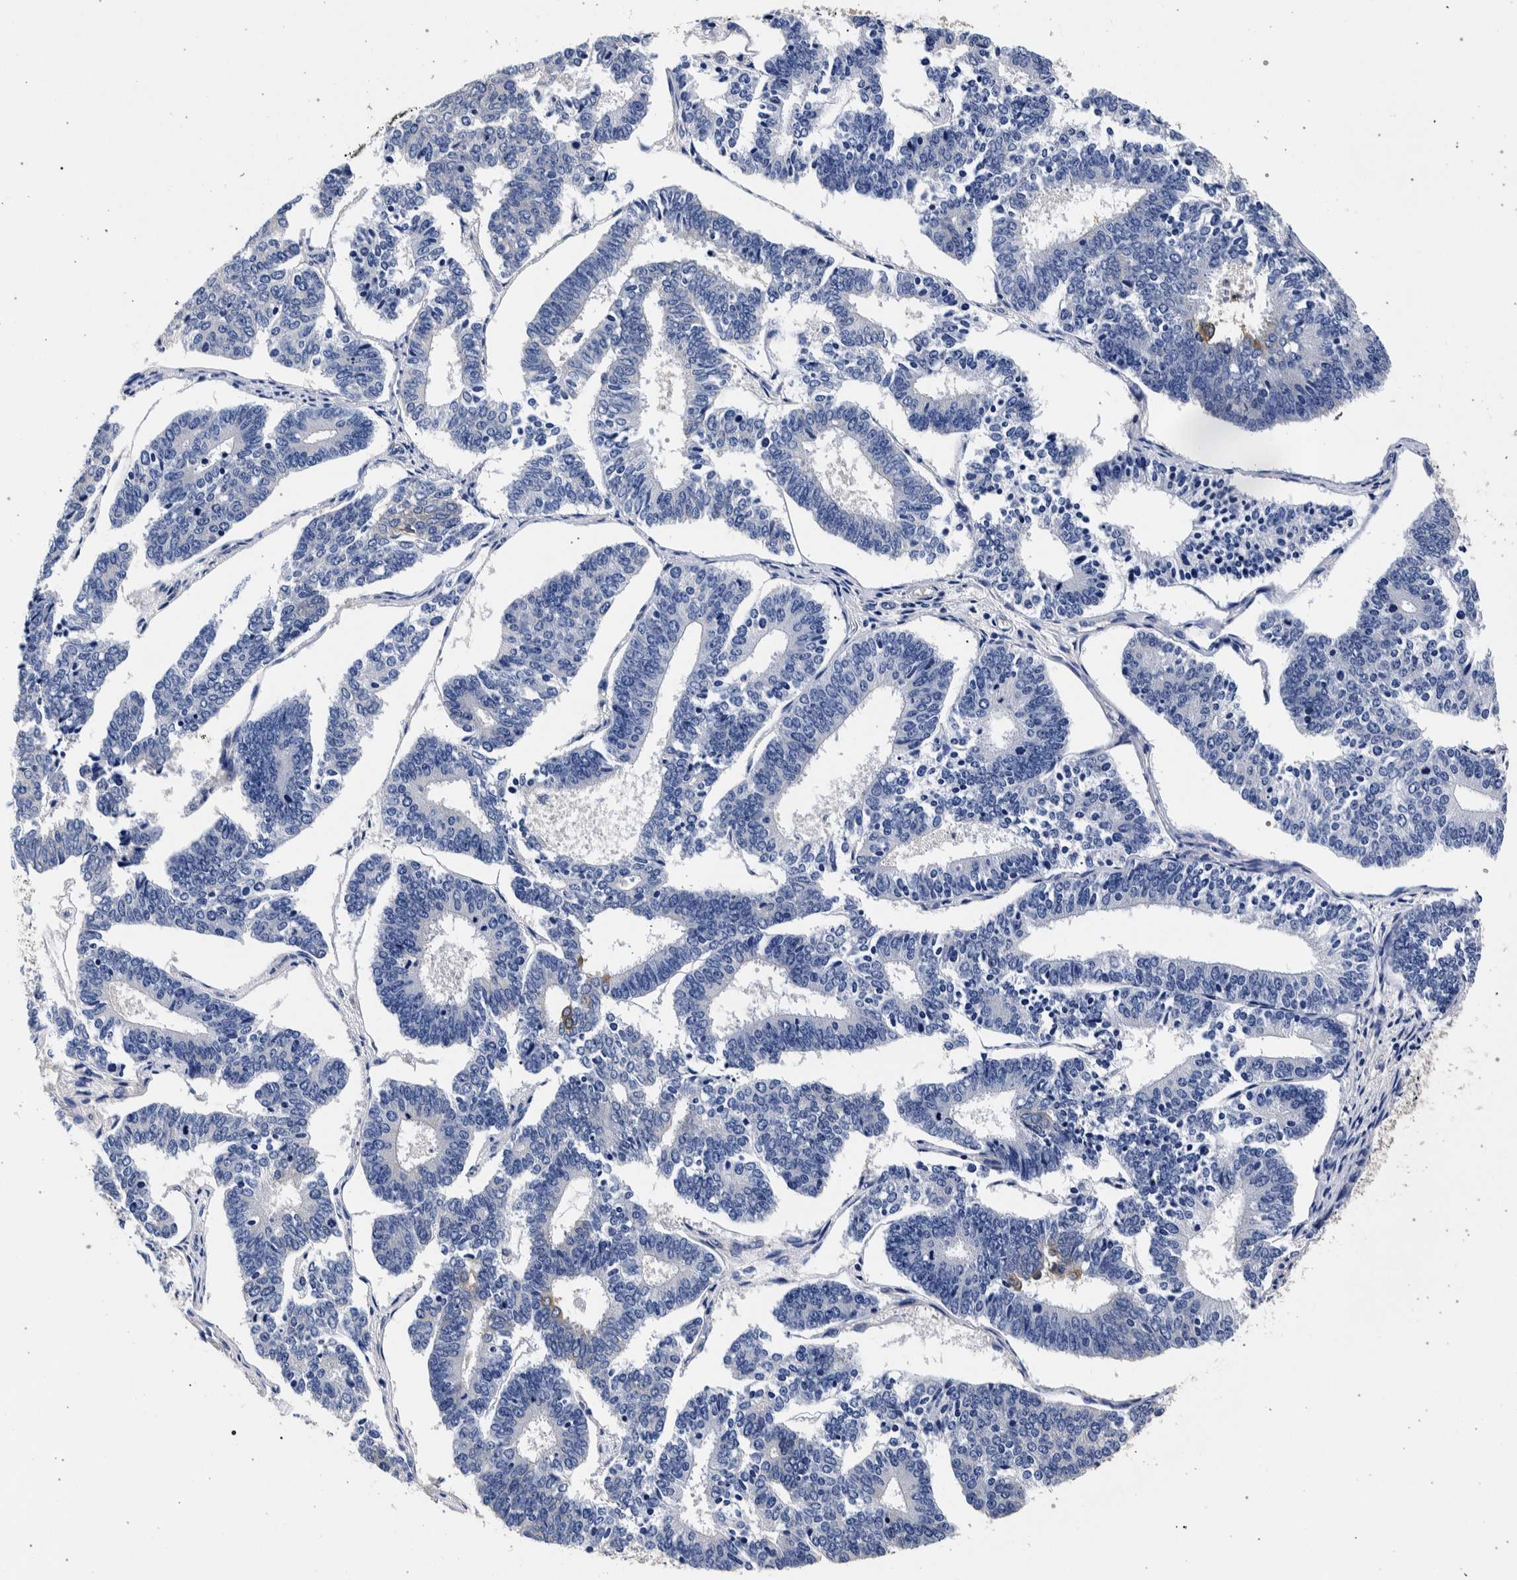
{"staining": {"intensity": "negative", "quantity": "none", "location": "none"}, "tissue": "endometrial cancer", "cell_type": "Tumor cells", "image_type": "cancer", "snomed": [{"axis": "morphology", "description": "Adenocarcinoma, NOS"}, {"axis": "topography", "description": "Endometrium"}], "caption": "Immunohistochemical staining of endometrial adenocarcinoma reveals no significant staining in tumor cells.", "gene": "NIBAN2", "patient": {"sex": "female", "age": 70}}